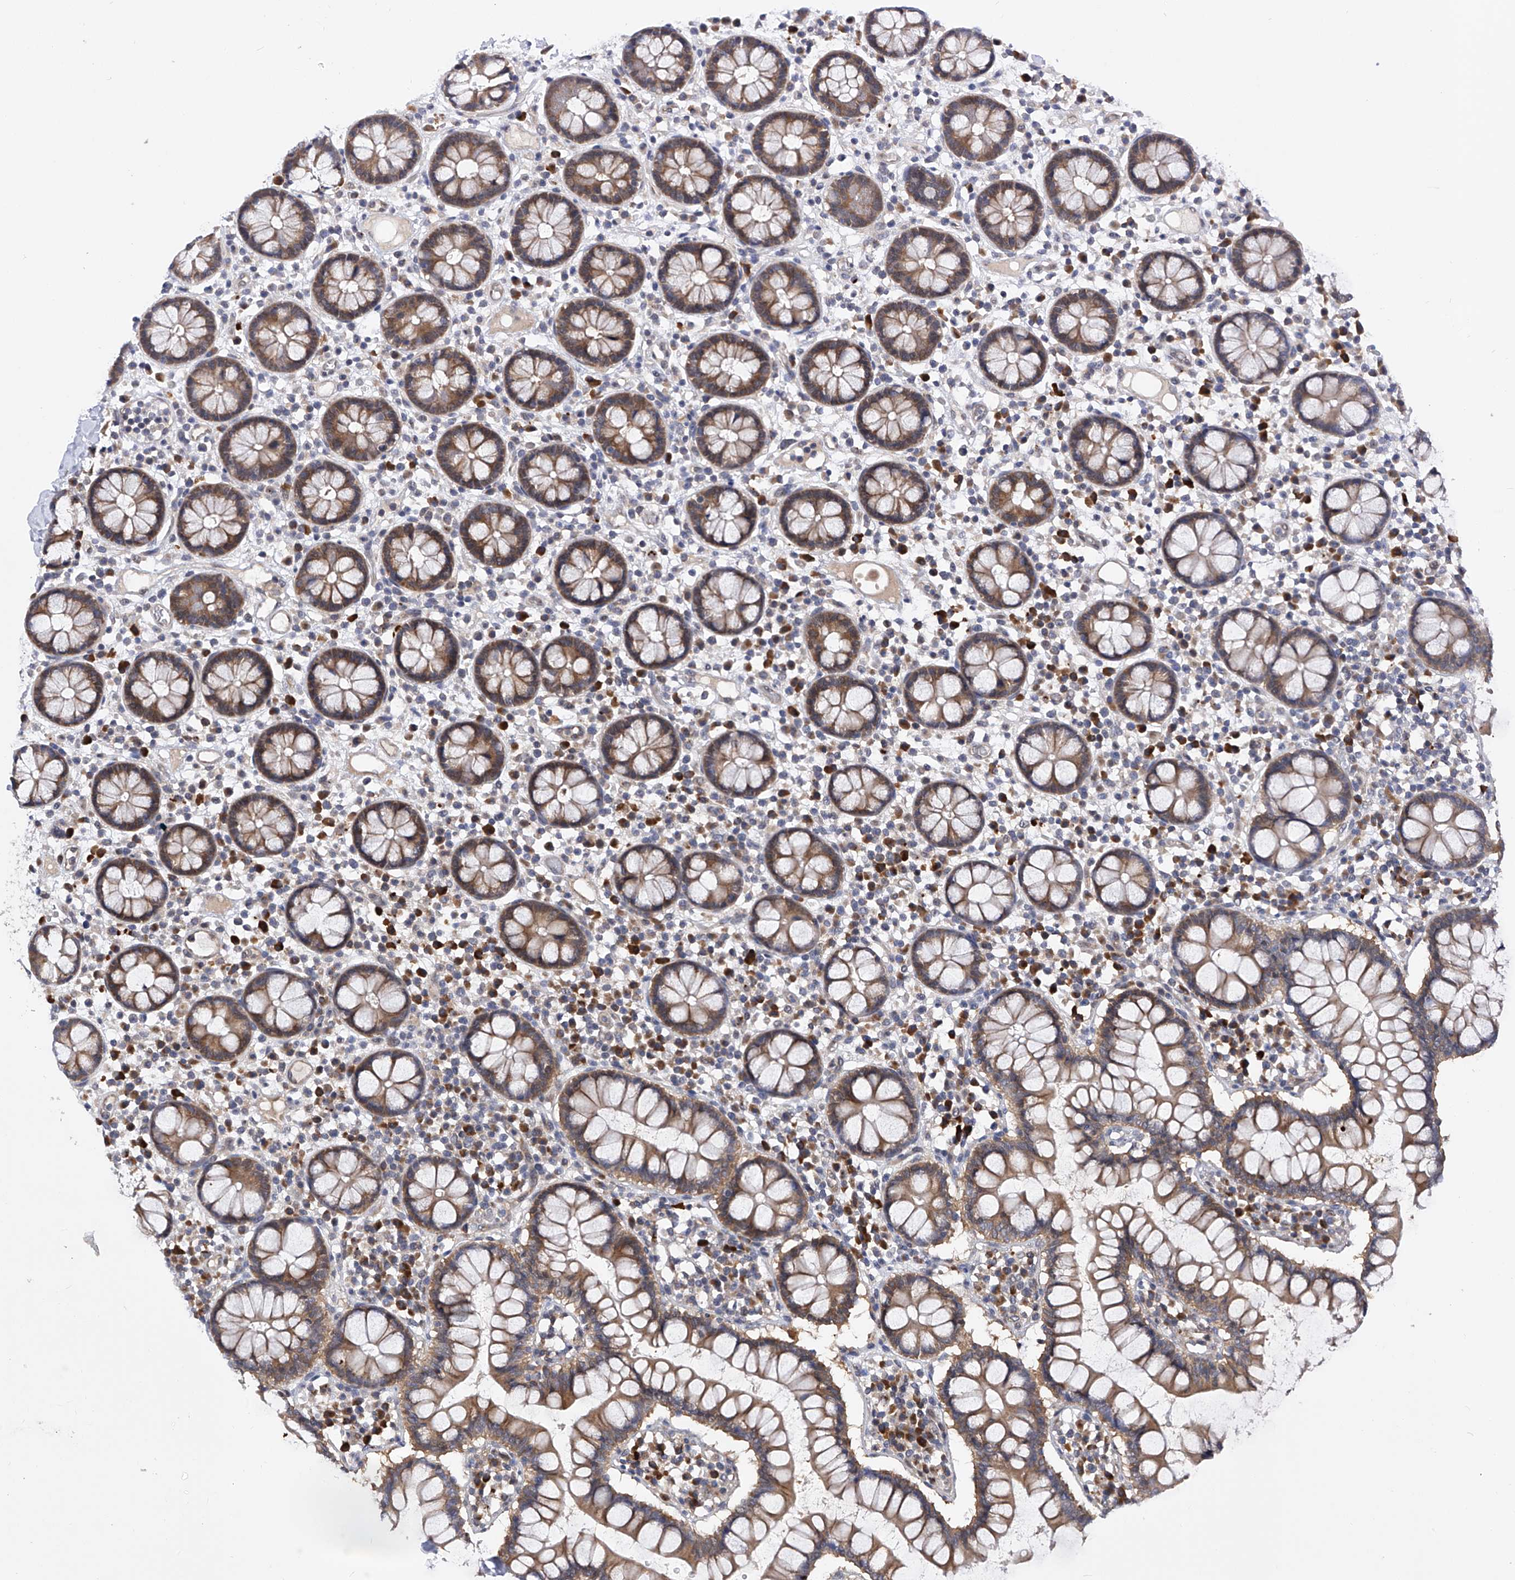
{"staining": {"intensity": "negative", "quantity": "none", "location": "none"}, "tissue": "colon", "cell_type": "Endothelial cells", "image_type": "normal", "snomed": [{"axis": "morphology", "description": "Normal tissue, NOS"}, {"axis": "topography", "description": "Colon"}], "caption": "IHC image of unremarkable human colon stained for a protein (brown), which shows no staining in endothelial cells.", "gene": "USP45", "patient": {"sex": "female", "age": 79}}